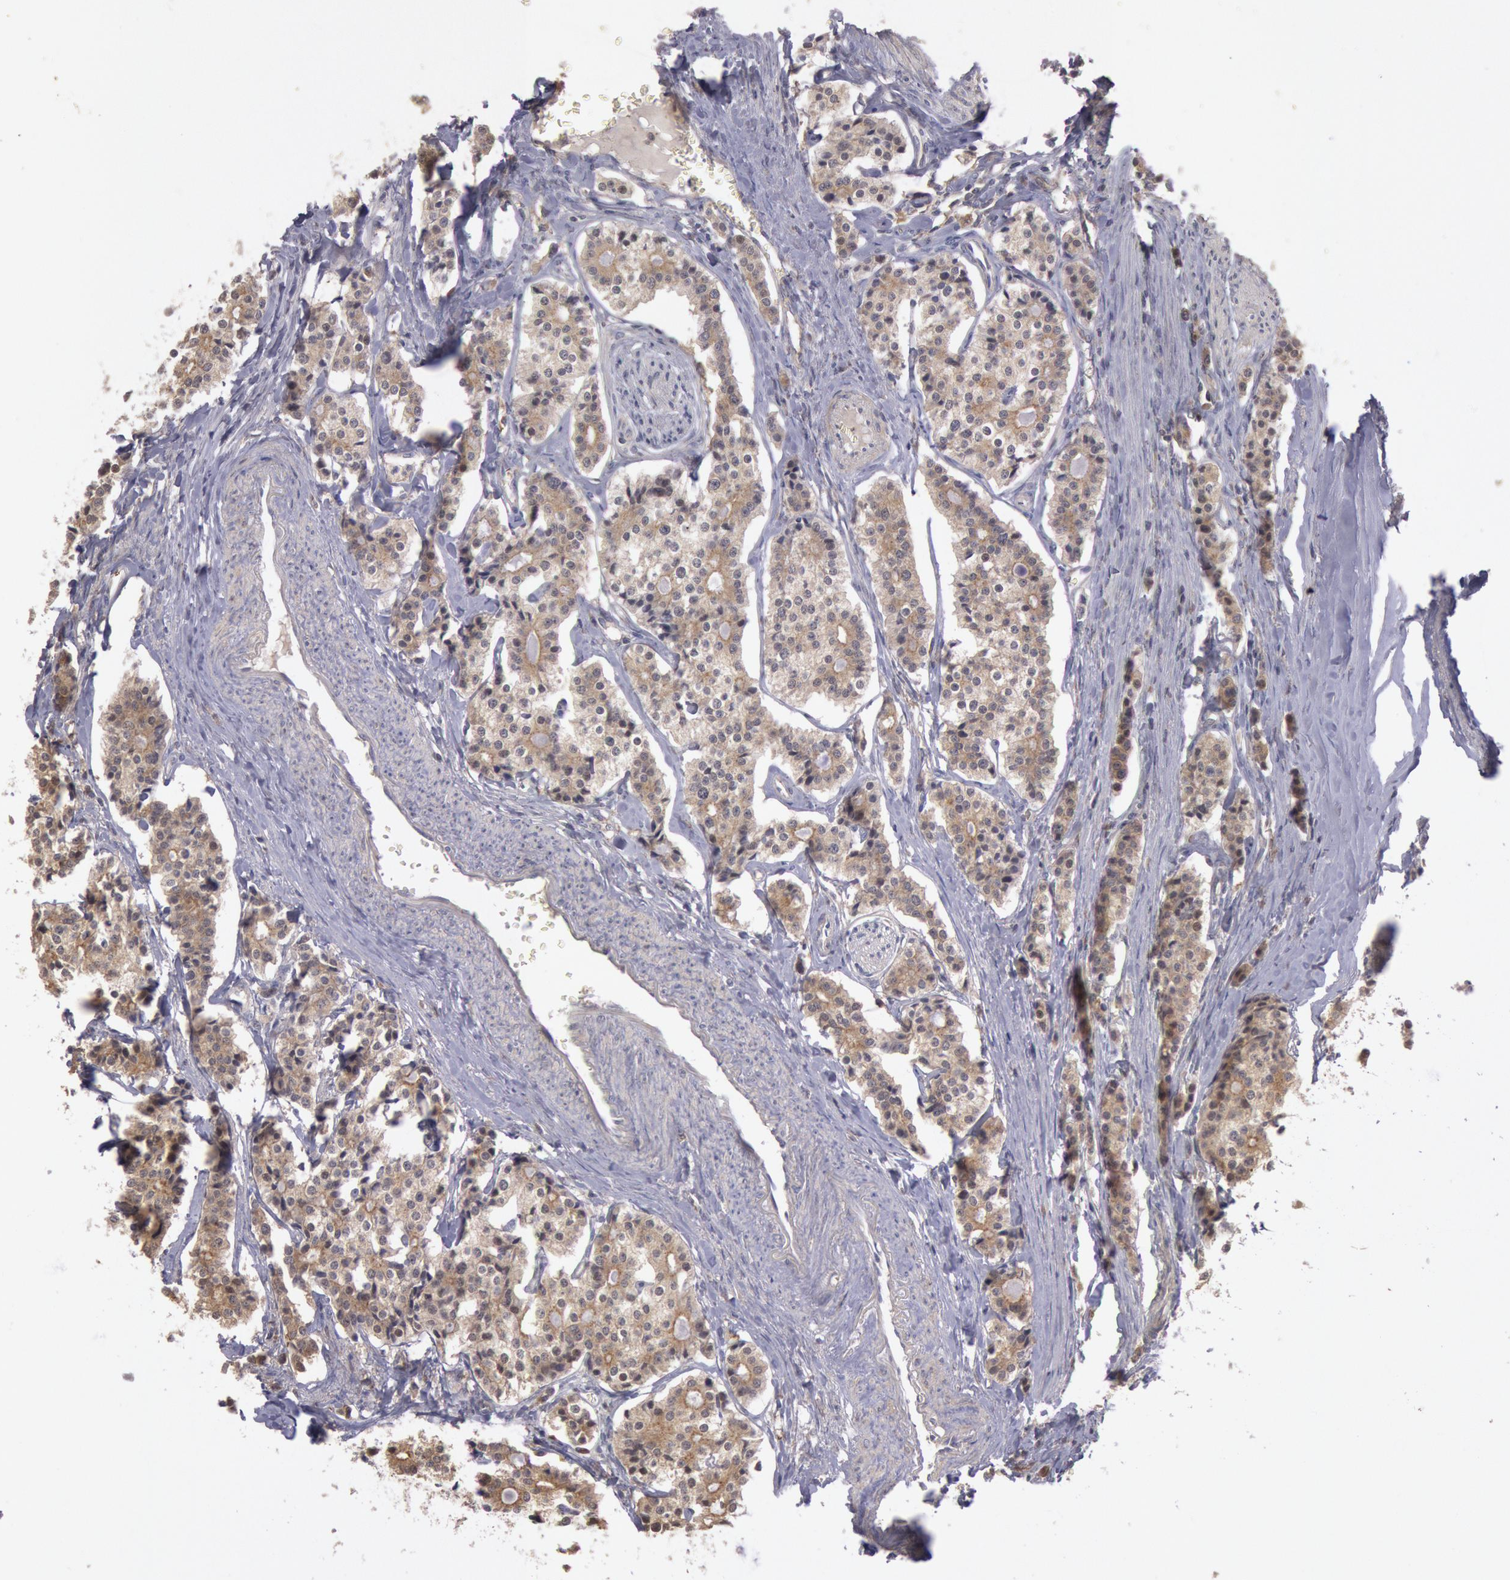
{"staining": {"intensity": "moderate", "quantity": "25%-75%", "location": "cytoplasmic/membranous"}, "tissue": "carcinoid", "cell_type": "Tumor cells", "image_type": "cancer", "snomed": [{"axis": "morphology", "description": "Carcinoid, malignant, NOS"}, {"axis": "topography", "description": "Small intestine"}], "caption": "Carcinoid stained with a brown dye exhibits moderate cytoplasmic/membranous positive expression in approximately 25%-75% of tumor cells.", "gene": "PLA2G6", "patient": {"sex": "male", "age": 63}}